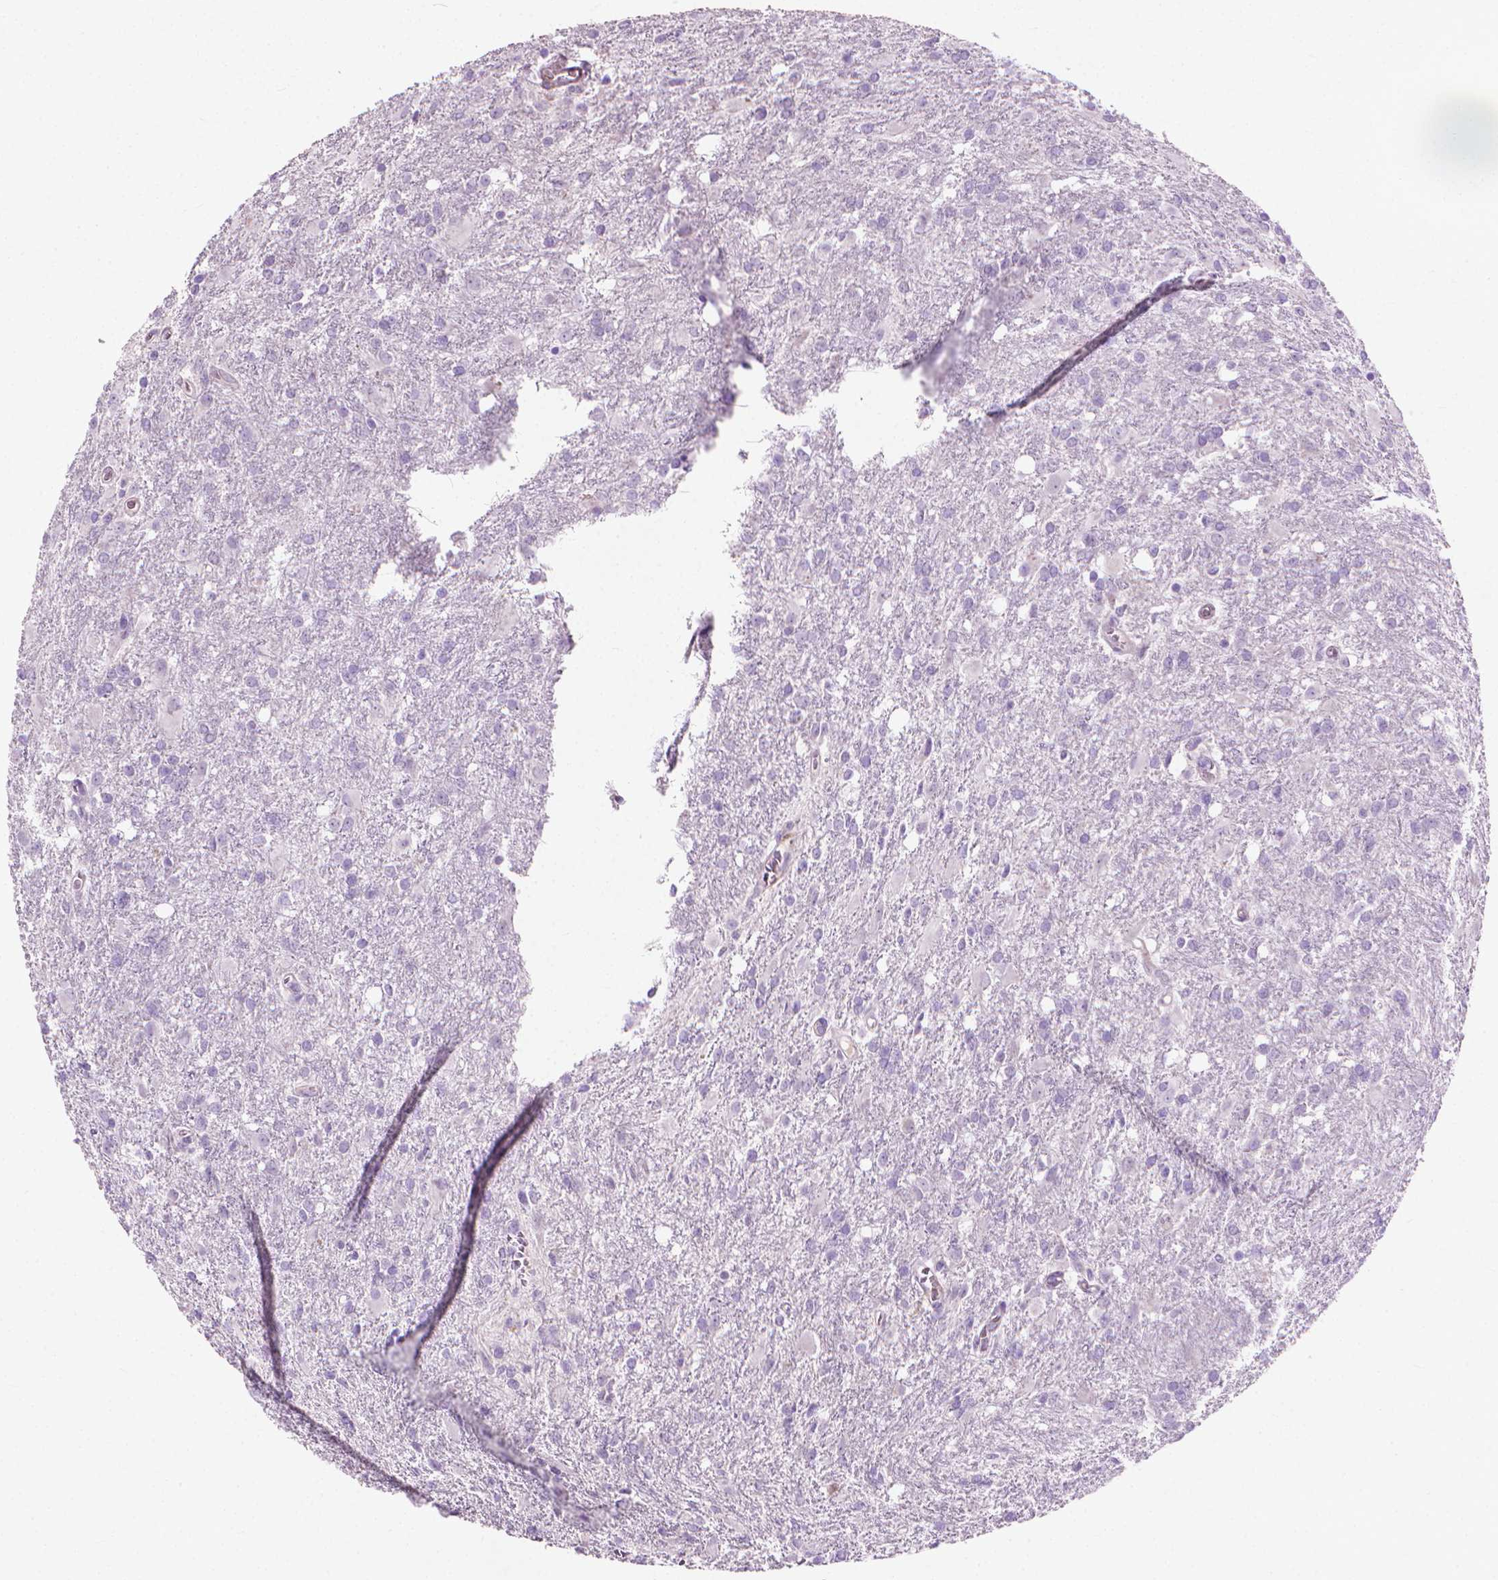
{"staining": {"intensity": "negative", "quantity": "none", "location": "none"}, "tissue": "glioma", "cell_type": "Tumor cells", "image_type": "cancer", "snomed": [{"axis": "morphology", "description": "Glioma, malignant, High grade"}, {"axis": "topography", "description": "Brain"}], "caption": "An IHC image of glioma is shown. There is no staining in tumor cells of glioma.", "gene": "KRT73", "patient": {"sex": "male", "age": 68}}